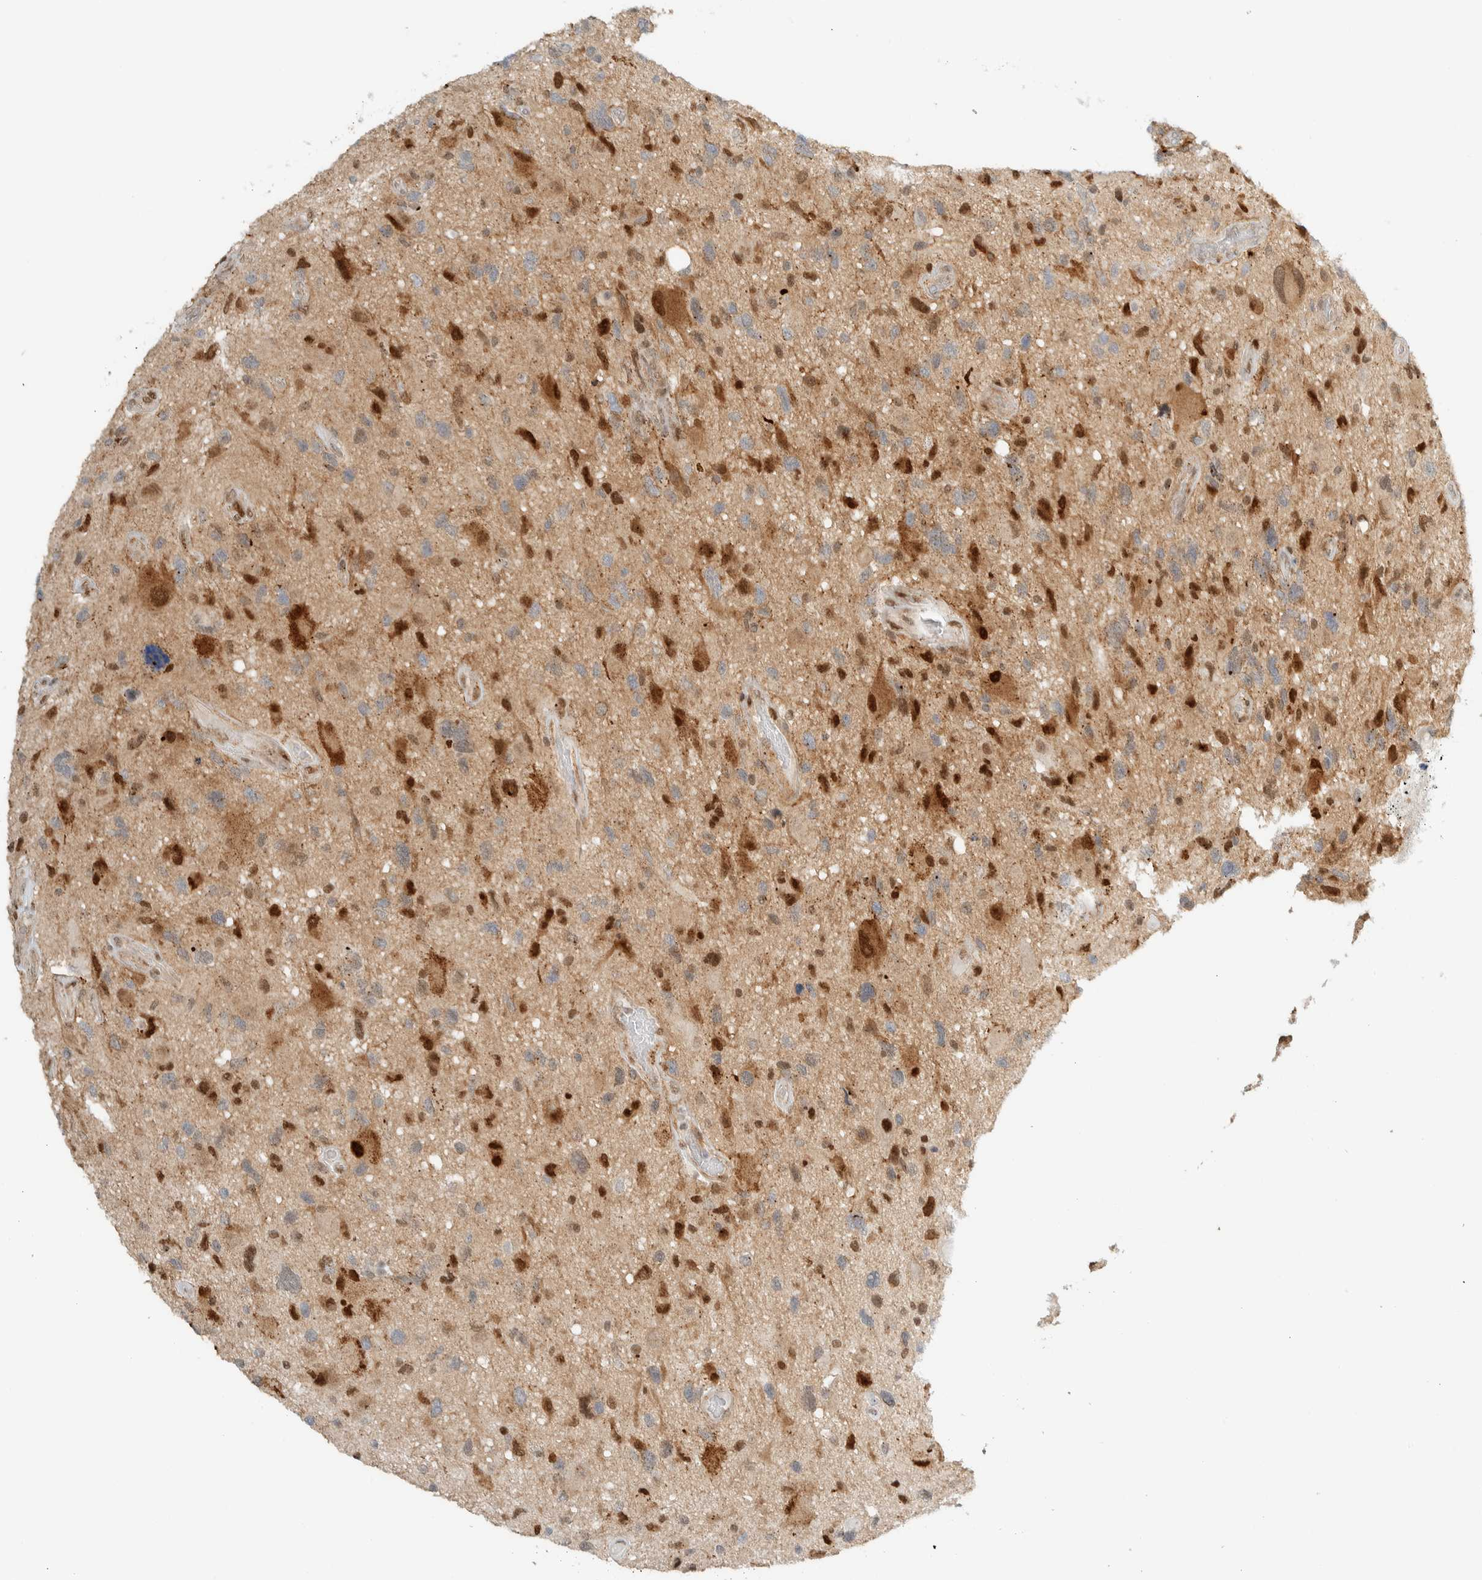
{"staining": {"intensity": "strong", "quantity": "25%-75%", "location": "cytoplasmic/membranous,nuclear"}, "tissue": "glioma", "cell_type": "Tumor cells", "image_type": "cancer", "snomed": [{"axis": "morphology", "description": "Glioma, malignant, High grade"}, {"axis": "topography", "description": "Brain"}], "caption": "This histopathology image displays IHC staining of glioma, with high strong cytoplasmic/membranous and nuclear staining in approximately 25%-75% of tumor cells.", "gene": "TFE3", "patient": {"sex": "male", "age": 33}}